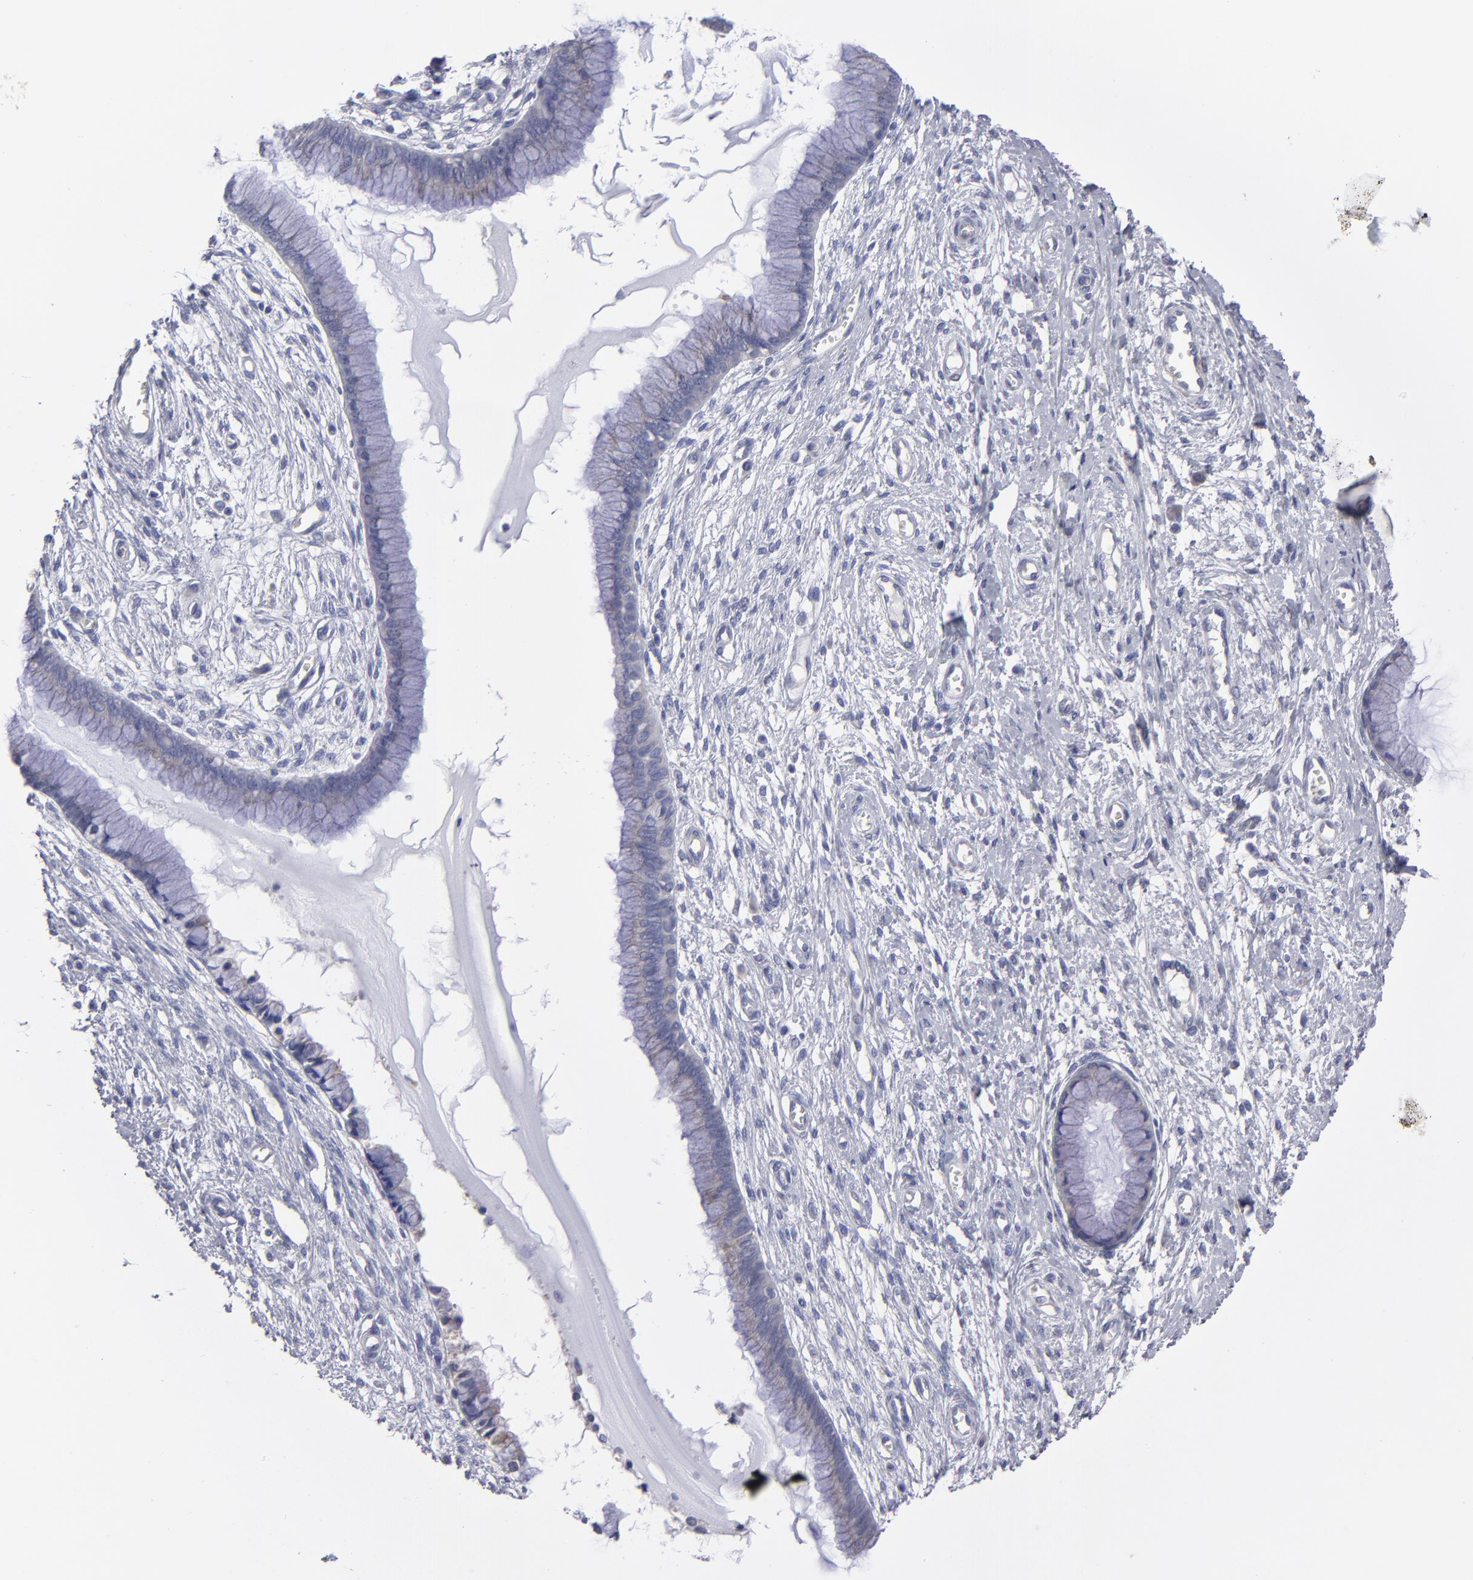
{"staining": {"intensity": "weak", "quantity": ">75%", "location": "cytoplasmic/membranous"}, "tissue": "cervix", "cell_type": "Glandular cells", "image_type": "normal", "snomed": [{"axis": "morphology", "description": "Normal tissue, NOS"}, {"axis": "topography", "description": "Cervix"}], "caption": "The histopathology image displays staining of benign cervix, revealing weak cytoplasmic/membranous protein positivity (brown color) within glandular cells.", "gene": "SLMAP", "patient": {"sex": "female", "age": 55}}